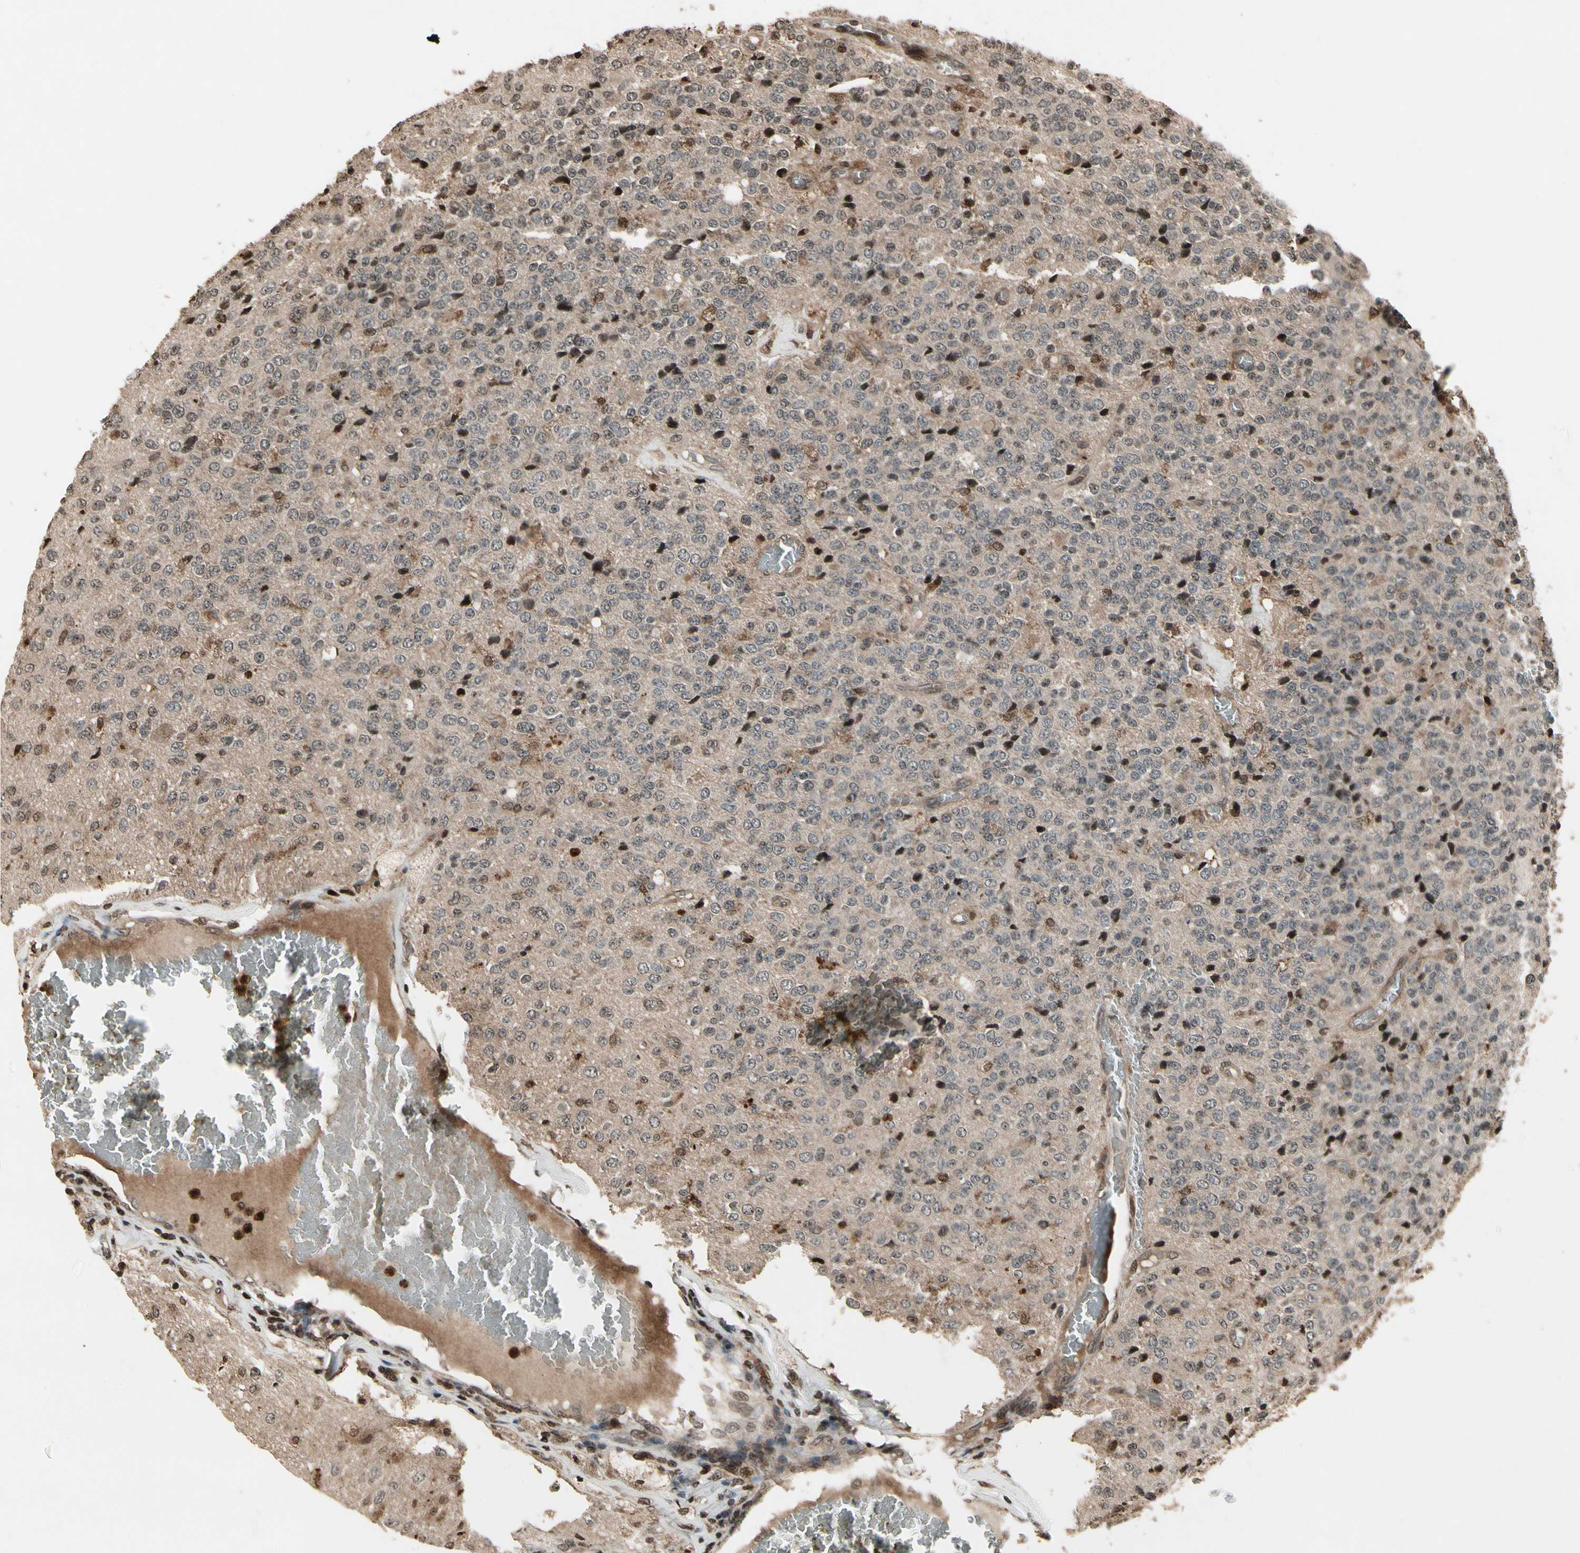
{"staining": {"intensity": "moderate", "quantity": ">75%", "location": "cytoplasmic/membranous"}, "tissue": "glioma", "cell_type": "Tumor cells", "image_type": "cancer", "snomed": [{"axis": "morphology", "description": "Glioma, malignant, High grade"}, {"axis": "topography", "description": "pancreas cauda"}], "caption": "Human malignant glioma (high-grade) stained with a protein marker demonstrates moderate staining in tumor cells.", "gene": "GLRX", "patient": {"sex": "male", "age": 60}}